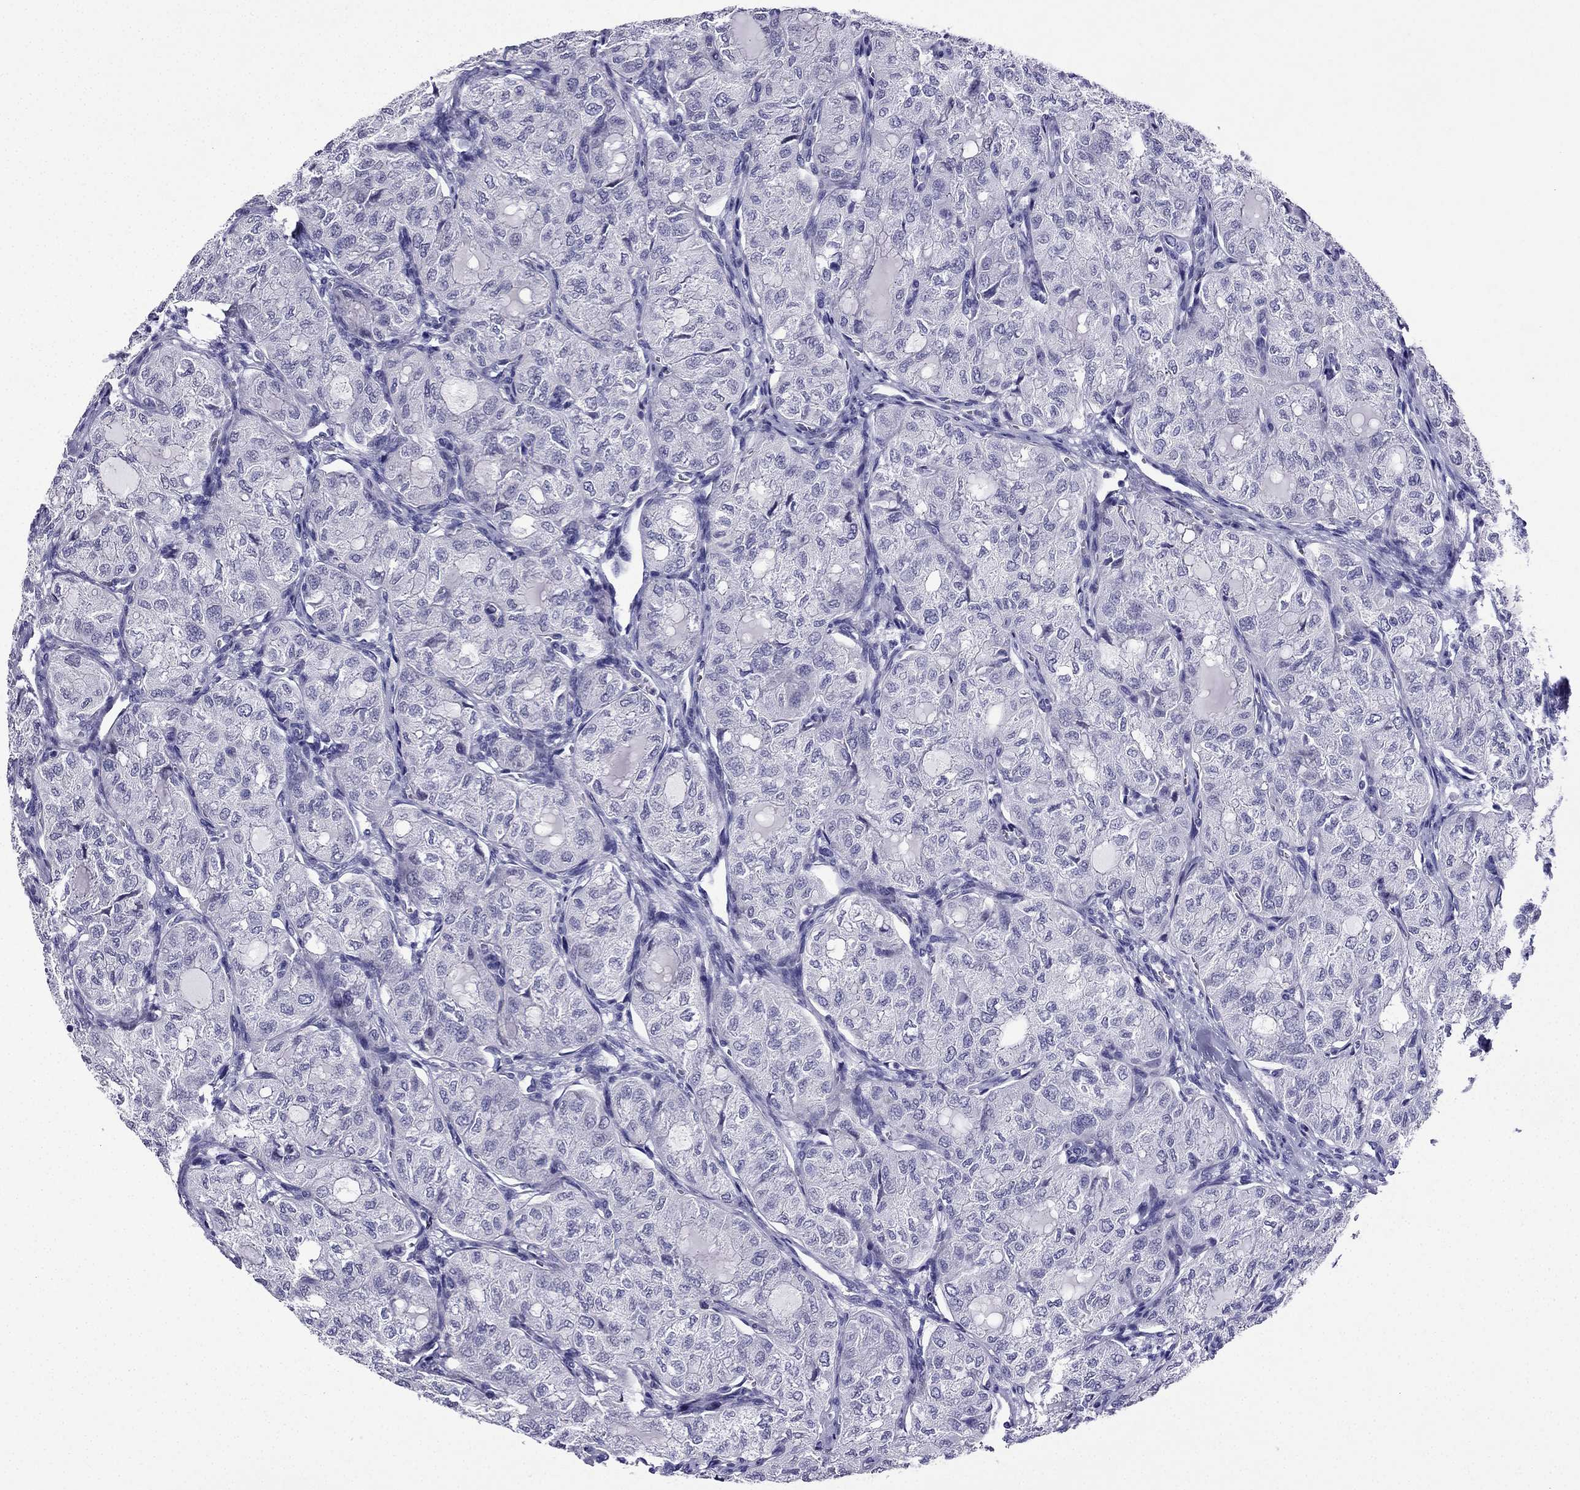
{"staining": {"intensity": "negative", "quantity": "none", "location": "none"}, "tissue": "thyroid cancer", "cell_type": "Tumor cells", "image_type": "cancer", "snomed": [{"axis": "morphology", "description": "Follicular adenoma carcinoma, NOS"}, {"axis": "topography", "description": "Thyroid gland"}], "caption": "Immunohistochemistry (IHC) histopathology image of neoplastic tissue: thyroid follicular adenoma carcinoma stained with DAB displays no significant protein expression in tumor cells. The staining was performed using DAB (3,3'-diaminobenzidine) to visualize the protein expression in brown, while the nuclei were stained in blue with hematoxylin (Magnification: 20x).", "gene": "KCNJ10", "patient": {"sex": "male", "age": 75}}